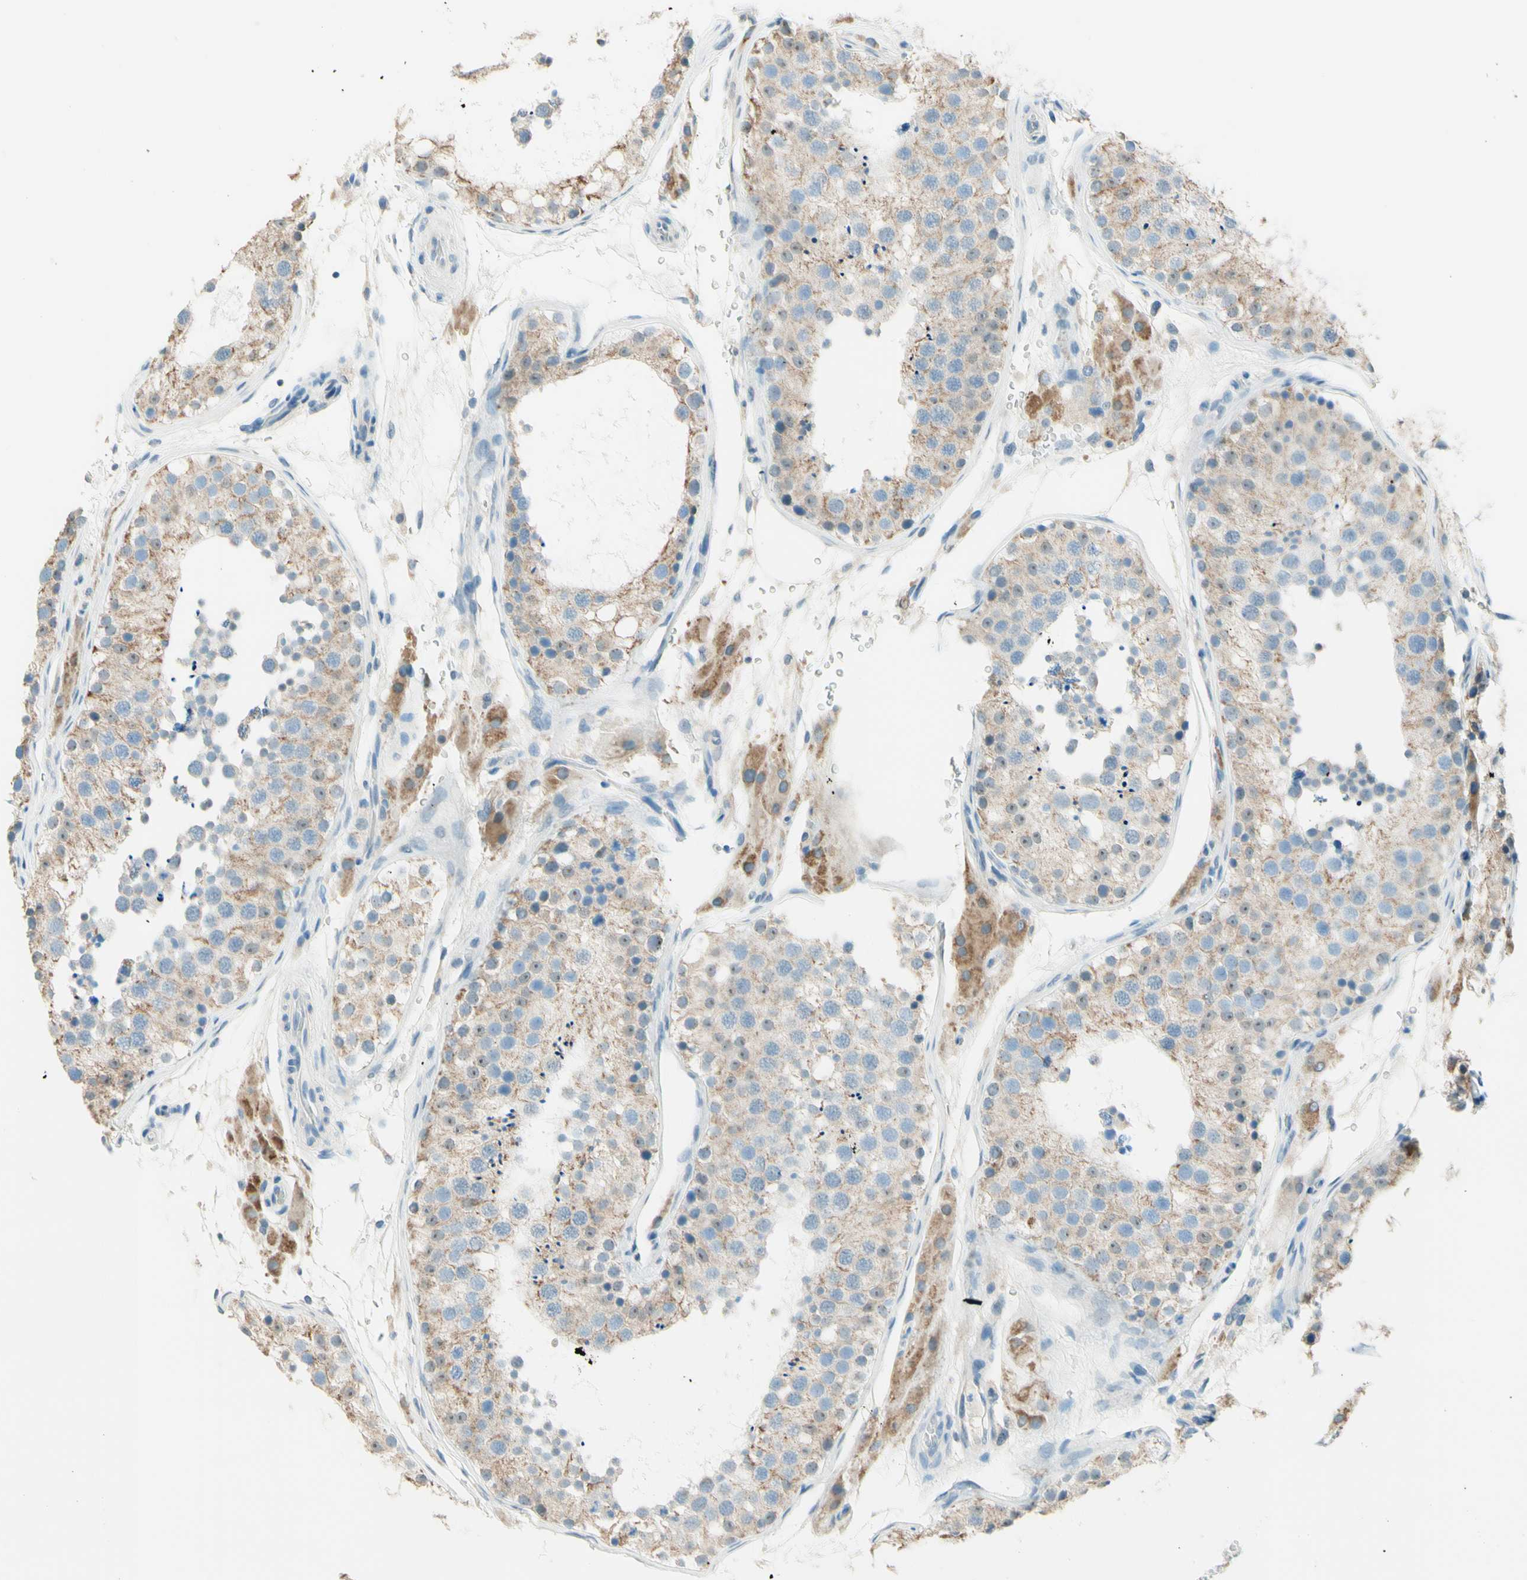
{"staining": {"intensity": "weak", "quantity": "25%-75%", "location": "cytoplasmic/membranous"}, "tissue": "testis", "cell_type": "Cells in seminiferous ducts", "image_type": "normal", "snomed": [{"axis": "morphology", "description": "Normal tissue, NOS"}, {"axis": "topography", "description": "Testis"}], "caption": "Immunohistochemical staining of normal human testis reveals low levels of weak cytoplasmic/membranous positivity in approximately 25%-75% of cells in seminiferous ducts. The protein is shown in brown color, while the nuclei are stained blue.", "gene": "JPH1", "patient": {"sex": "male", "age": 26}}